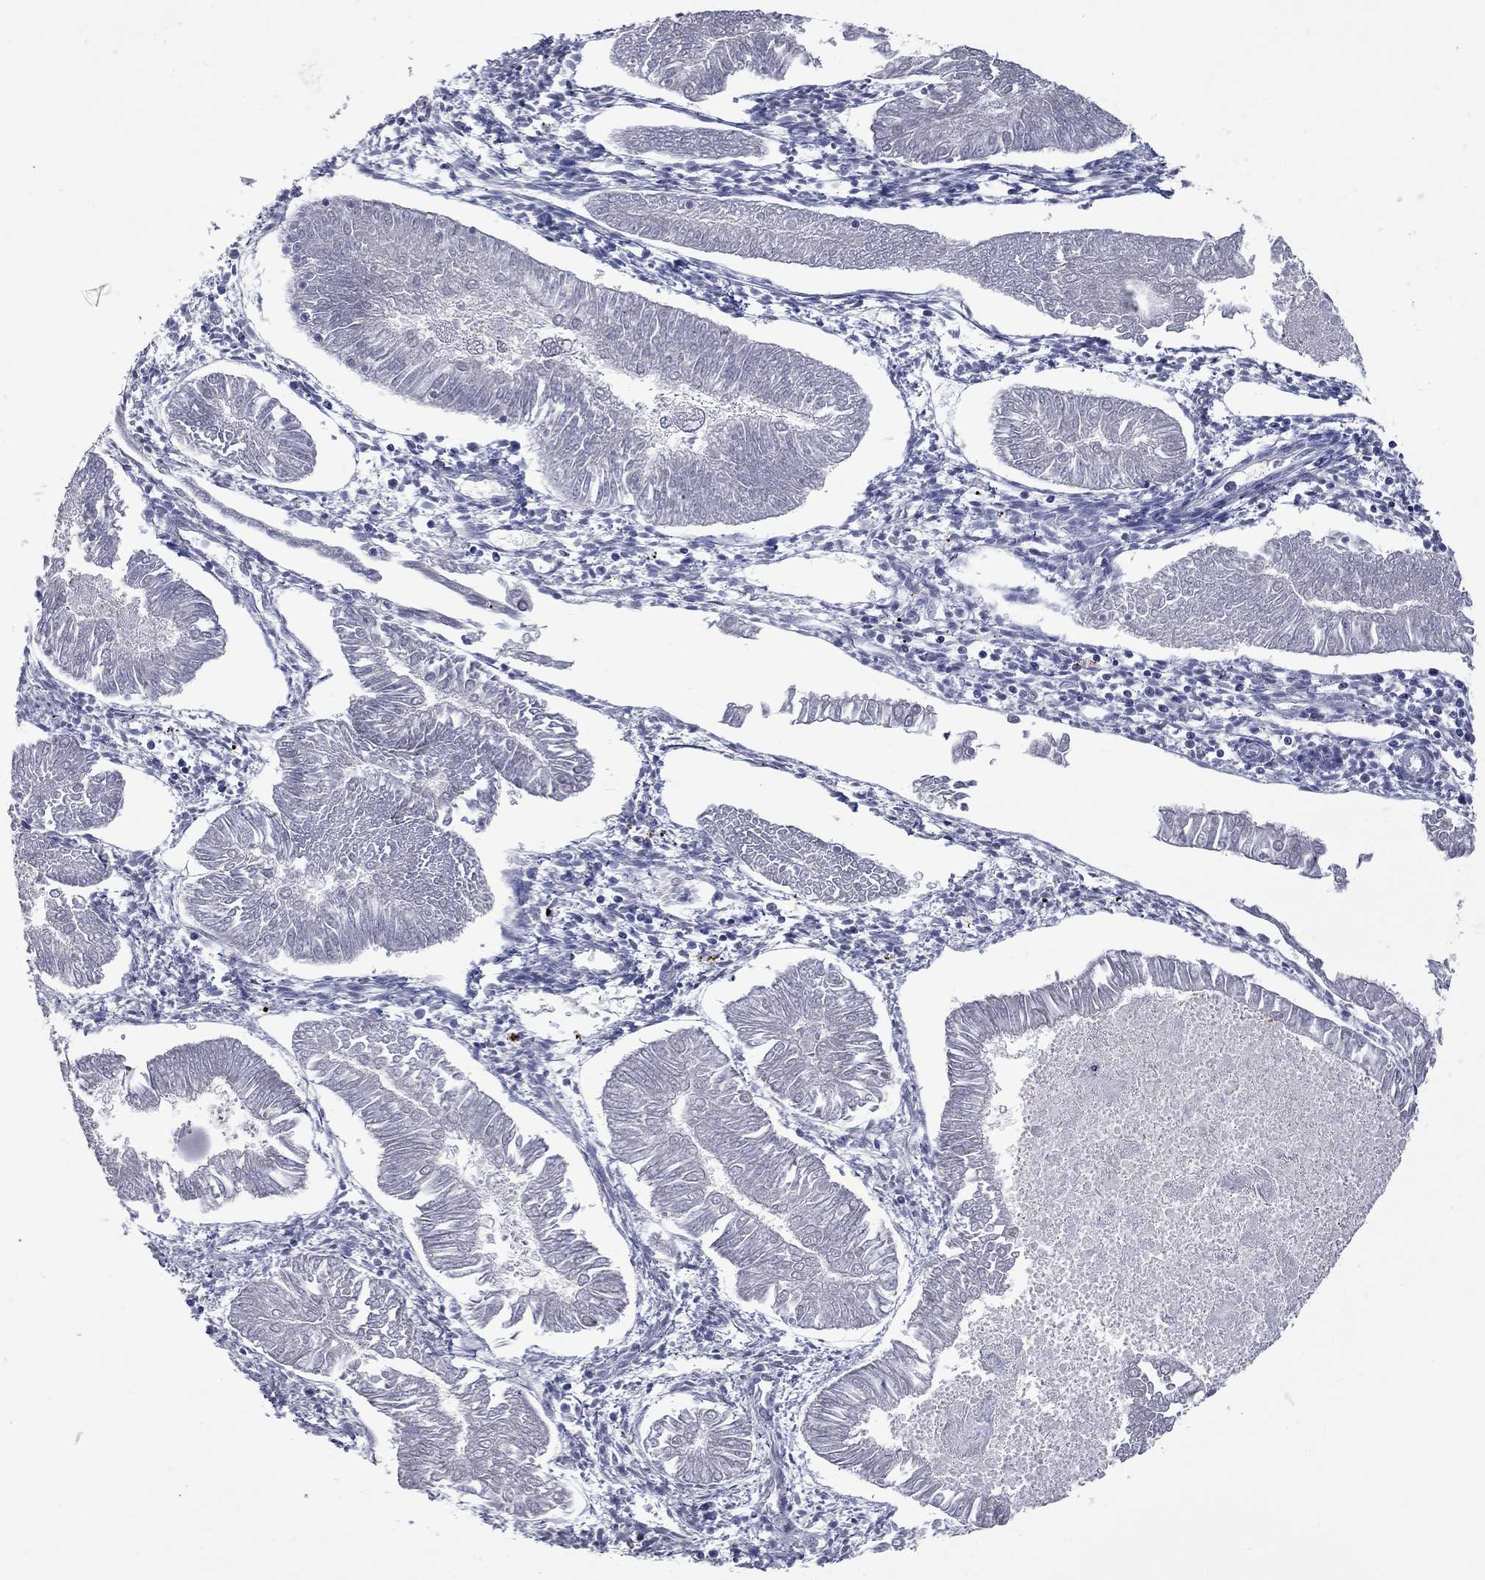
{"staining": {"intensity": "negative", "quantity": "none", "location": "none"}, "tissue": "endometrial cancer", "cell_type": "Tumor cells", "image_type": "cancer", "snomed": [{"axis": "morphology", "description": "Adenocarcinoma, NOS"}, {"axis": "topography", "description": "Endometrium"}], "caption": "This is an IHC photomicrograph of endometrial cancer (adenocarcinoma). There is no positivity in tumor cells.", "gene": "UNC119B", "patient": {"sex": "female", "age": 53}}